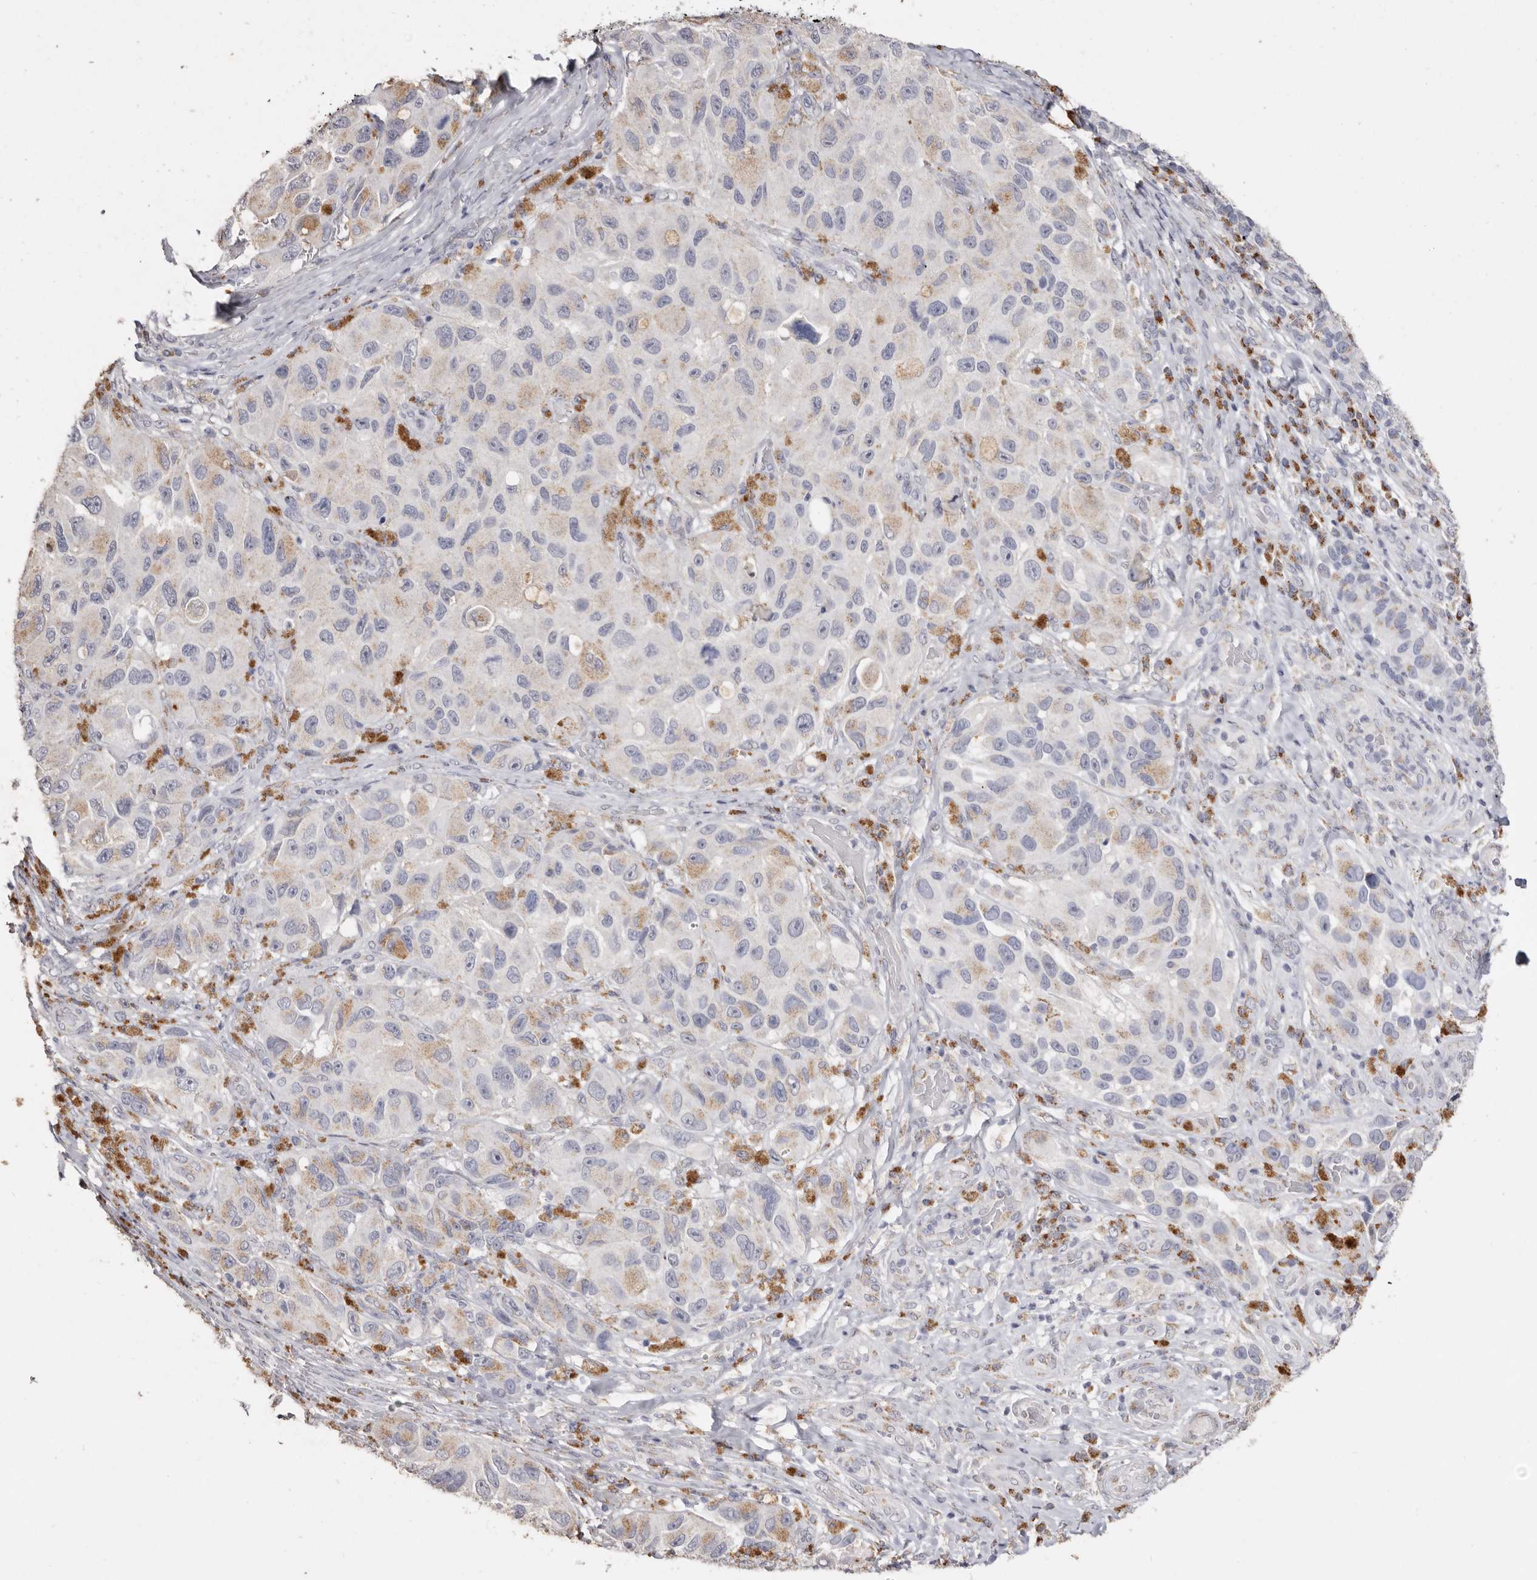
{"staining": {"intensity": "negative", "quantity": "none", "location": "none"}, "tissue": "melanoma", "cell_type": "Tumor cells", "image_type": "cancer", "snomed": [{"axis": "morphology", "description": "Malignant melanoma, NOS"}, {"axis": "topography", "description": "Skin"}], "caption": "IHC of melanoma displays no expression in tumor cells.", "gene": "LGALS7B", "patient": {"sex": "female", "age": 73}}